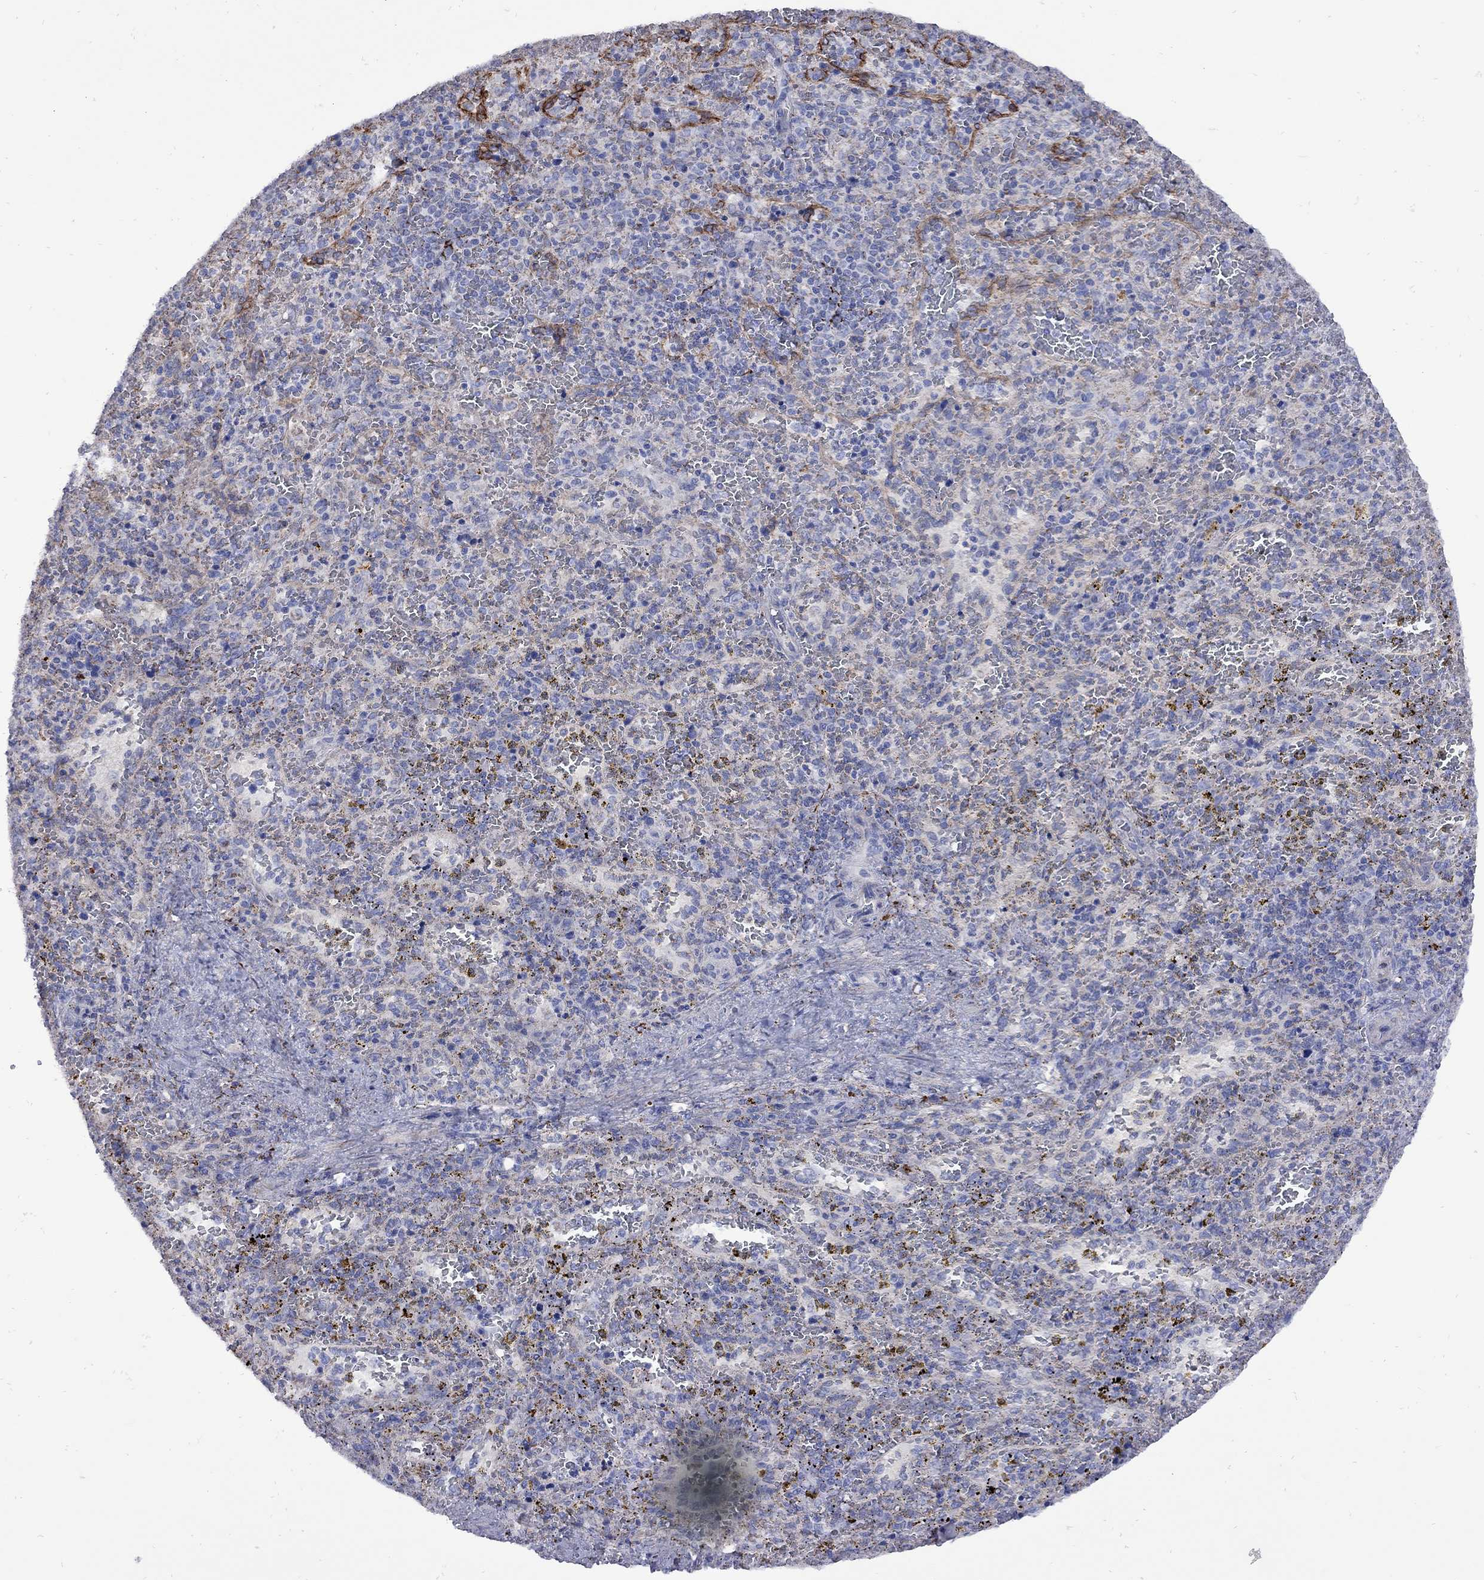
{"staining": {"intensity": "negative", "quantity": "none", "location": "none"}, "tissue": "spleen", "cell_type": "Cells in red pulp", "image_type": "normal", "snomed": [{"axis": "morphology", "description": "Normal tissue, NOS"}, {"axis": "topography", "description": "Spleen"}], "caption": "An IHC micrograph of unremarkable spleen is shown. There is no staining in cells in red pulp of spleen. (DAB (3,3'-diaminobenzidine) immunohistochemistry (IHC) with hematoxylin counter stain).", "gene": "SESTD1", "patient": {"sex": "female", "age": 50}}